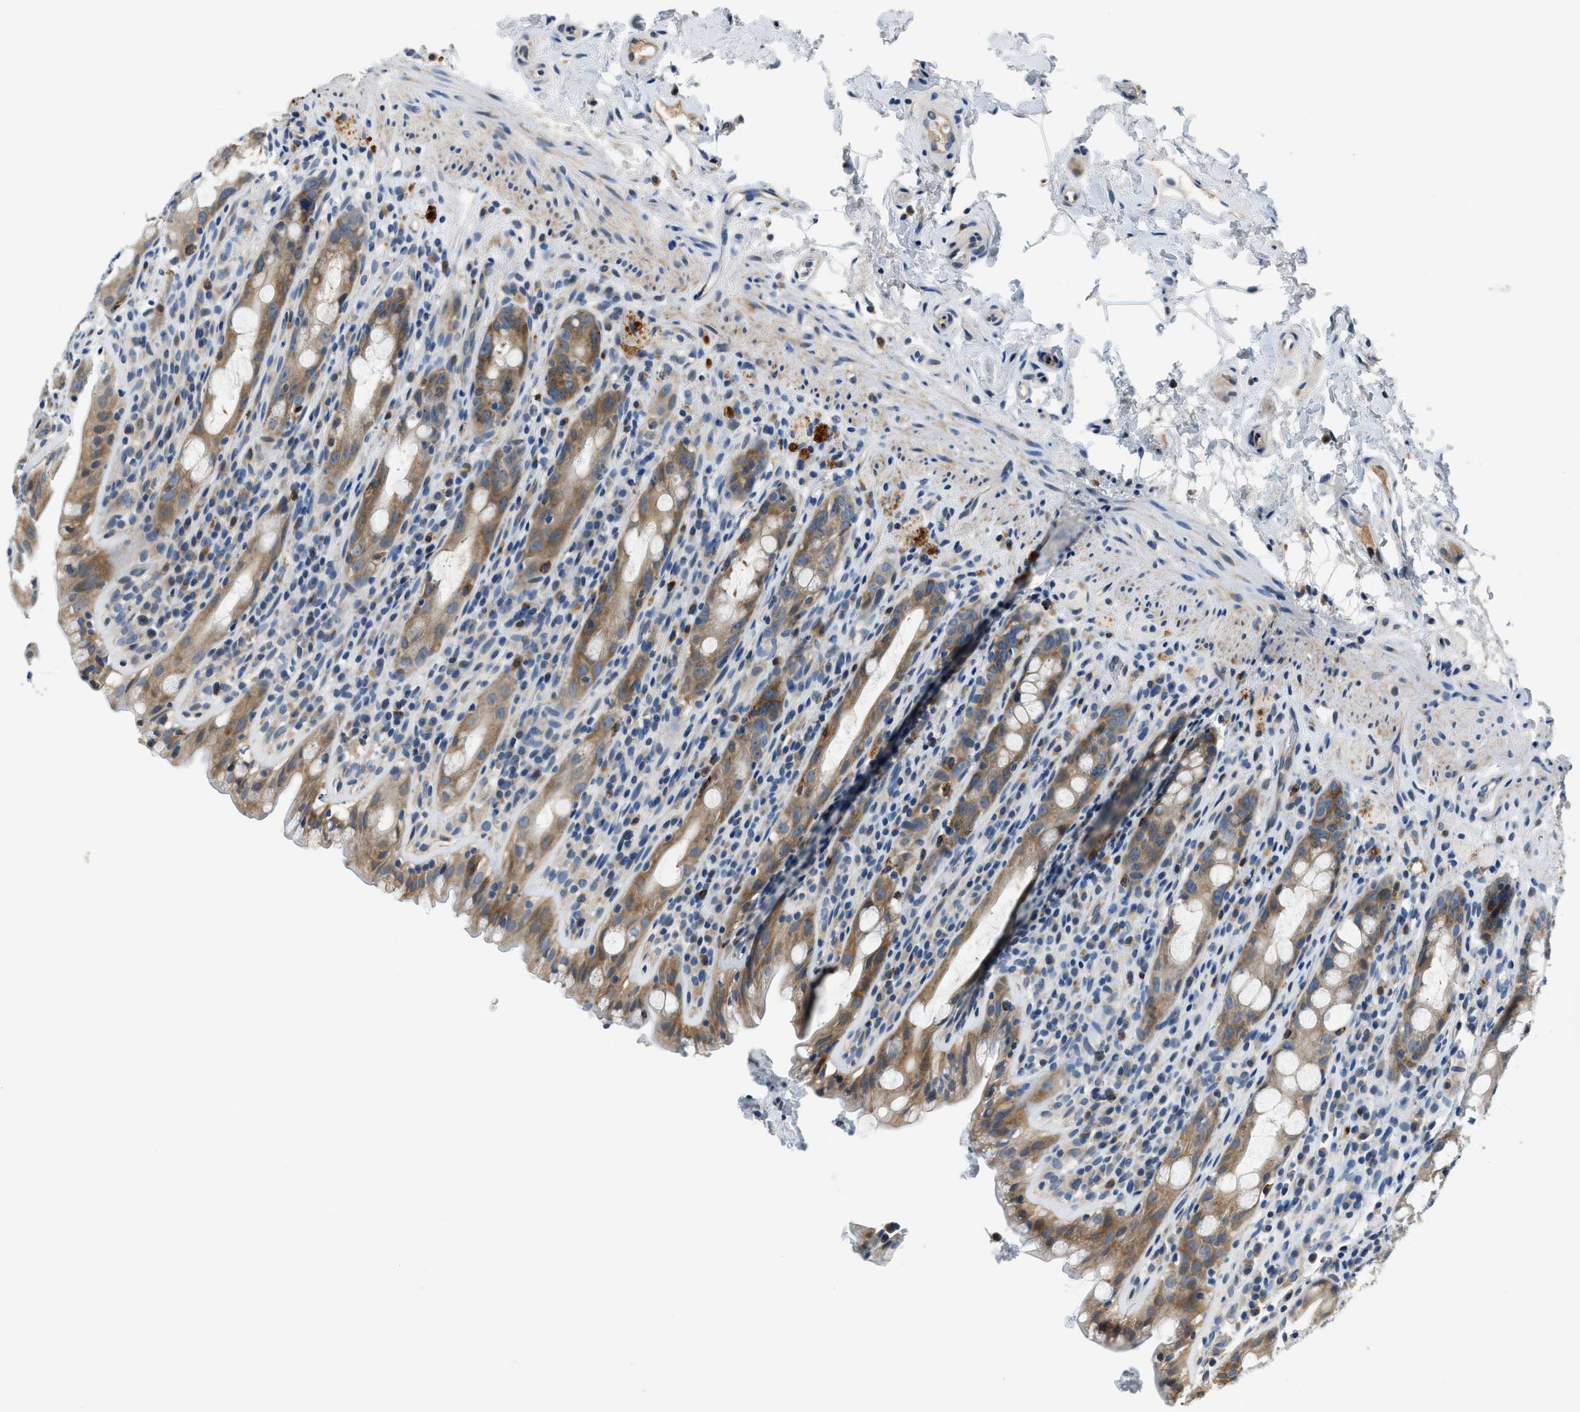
{"staining": {"intensity": "moderate", "quantity": ">75%", "location": "cytoplasmic/membranous"}, "tissue": "rectum", "cell_type": "Glandular cells", "image_type": "normal", "snomed": [{"axis": "morphology", "description": "Normal tissue, NOS"}, {"axis": "topography", "description": "Rectum"}], "caption": "IHC image of benign rectum: rectum stained using IHC shows medium levels of moderate protein expression localized specifically in the cytoplasmic/membranous of glandular cells, appearing as a cytoplasmic/membranous brown color.", "gene": "YAE1", "patient": {"sex": "male", "age": 44}}